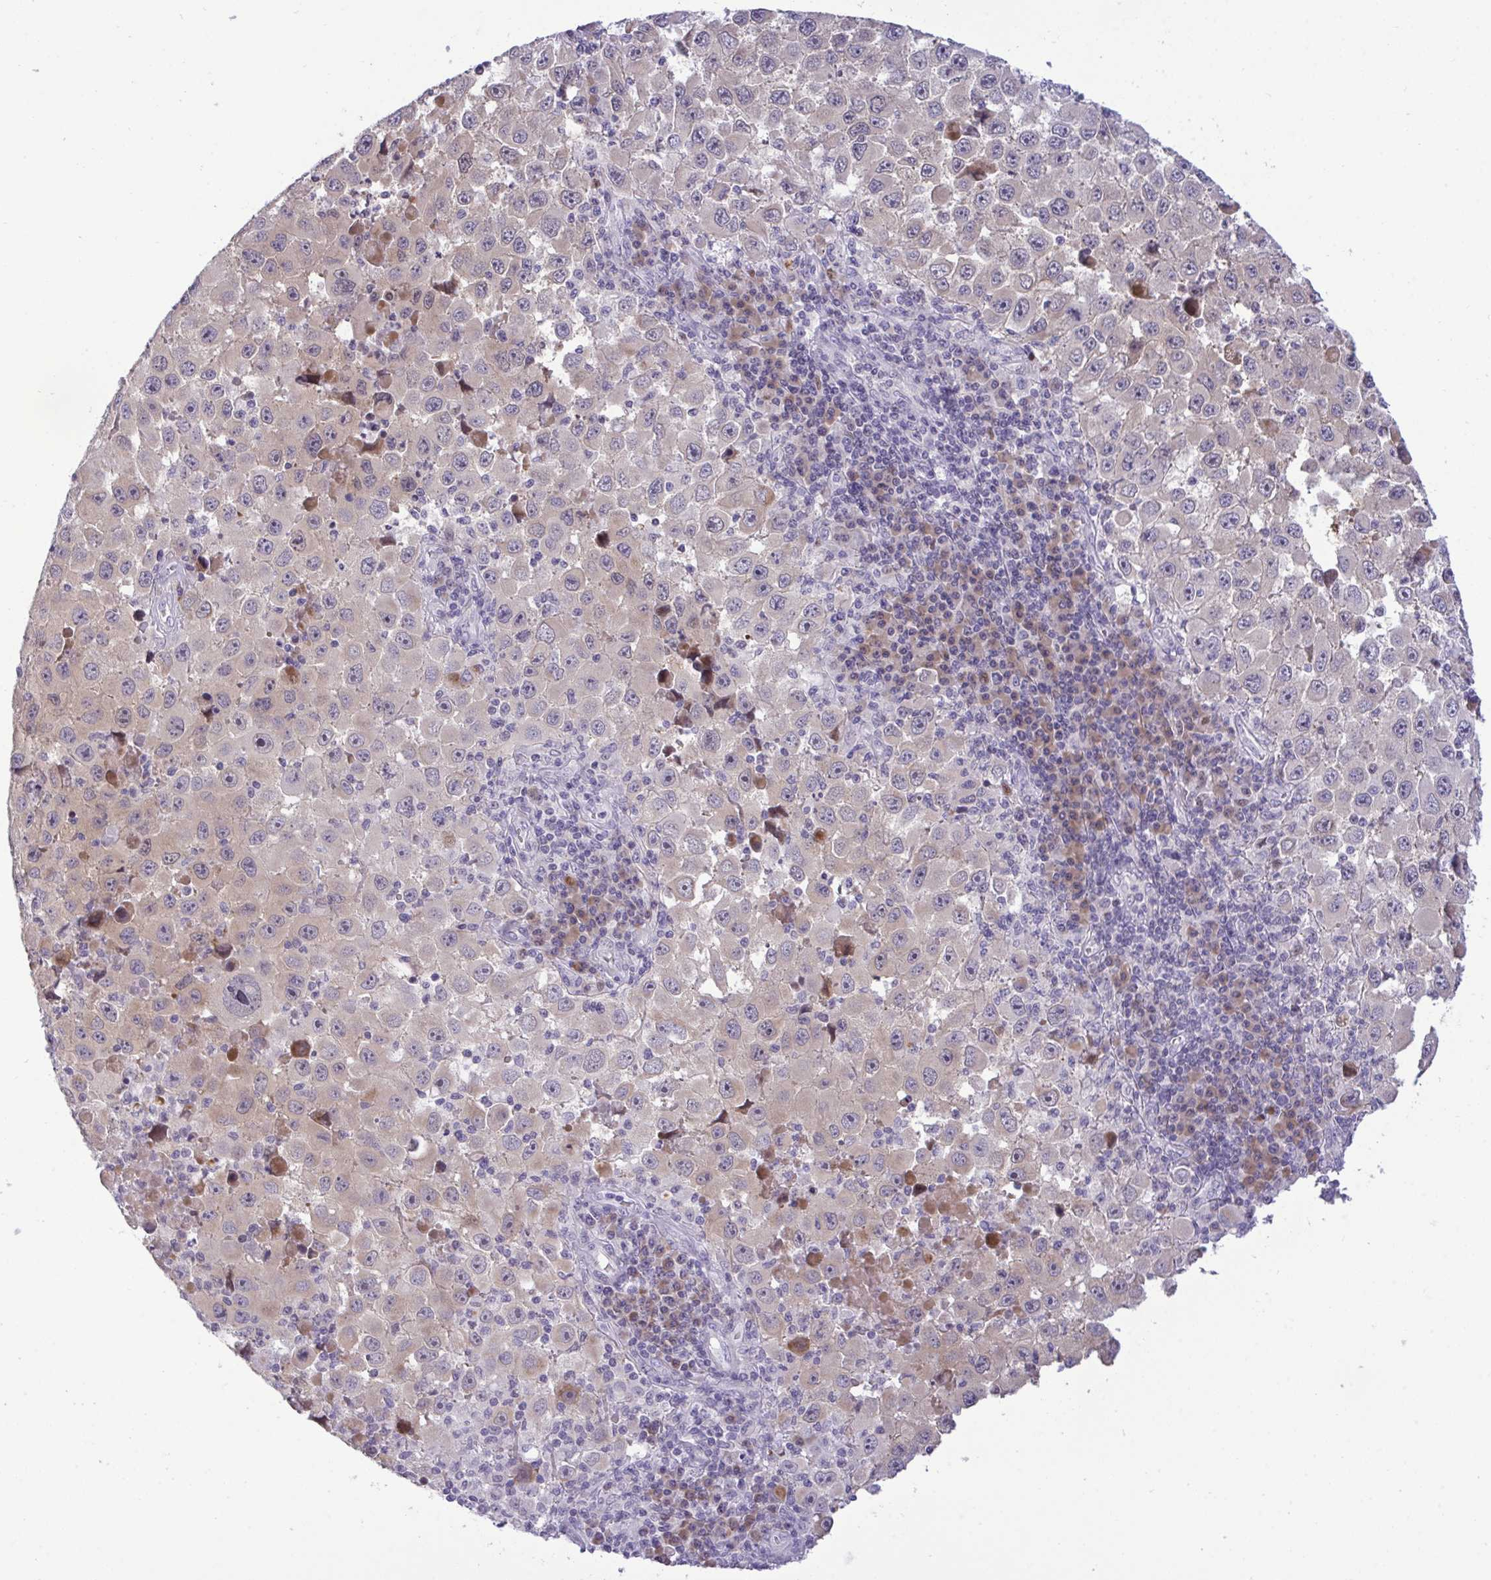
{"staining": {"intensity": "weak", "quantity": "<25%", "location": "cytoplasmic/membranous"}, "tissue": "melanoma", "cell_type": "Tumor cells", "image_type": "cancer", "snomed": [{"axis": "morphology", "description": "Malignant melanoma, Metastatic site"}, {"axis": "topography", "description": "Lymph node"}], "caption": "Histopathology image shows no significant protein staining in tumor cells of melanoma.", "gene": "EPOP", "patient": {"sex": "female", "age": 67}}